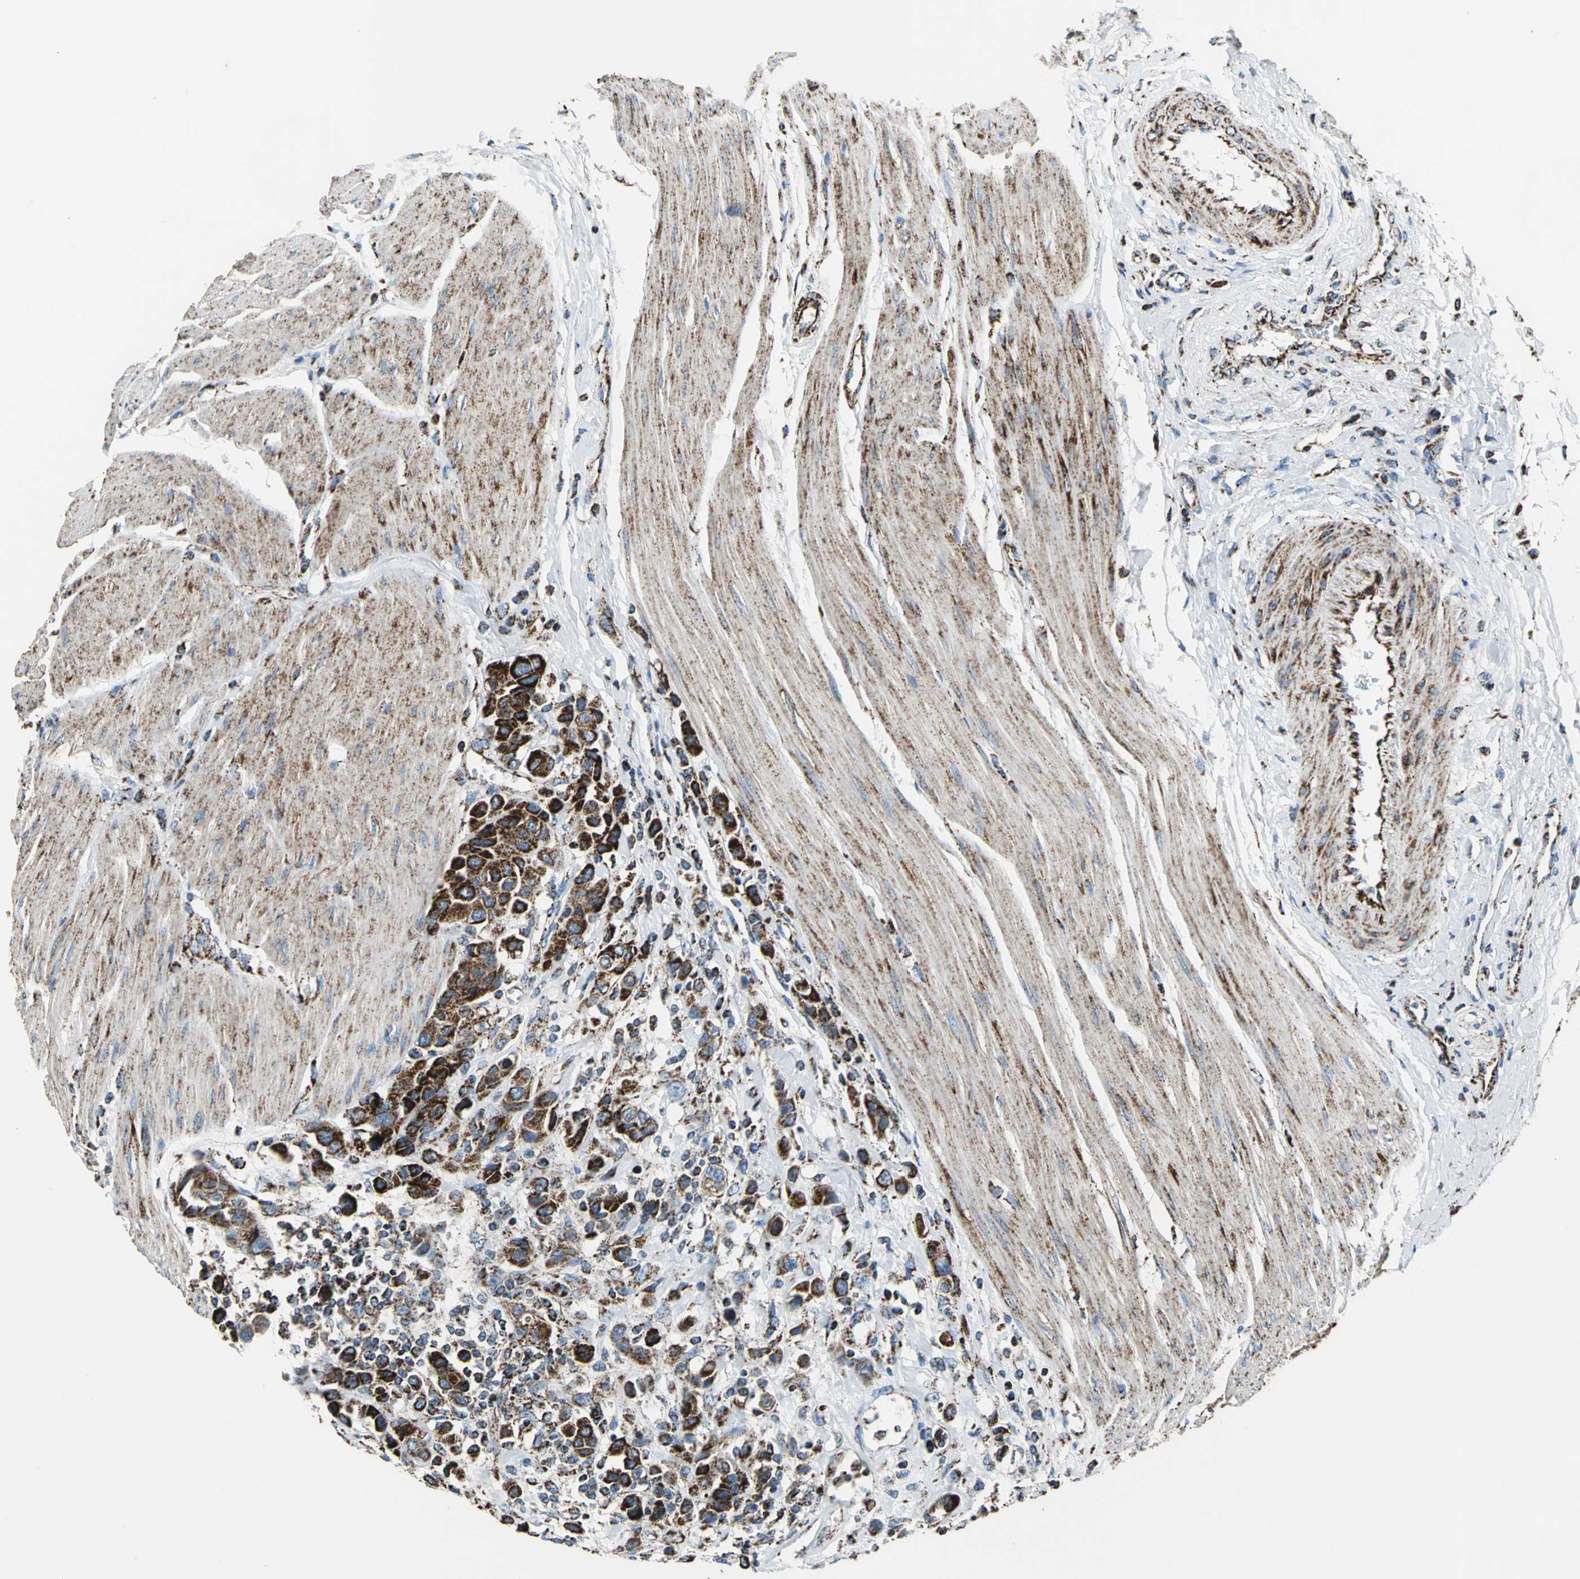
{"staining": {"intensity": "strong", "quantity": ">75%", "location": "cytoplasmic/membranous"}, "tissue": "urothelial cancer", "cell_type": "Tumor cells", "image_type": "cancer", "snomed": [{"axis": "morphology", "description": "Urothelial carcinoma, High grade"}, {"axis": "topography", "description": "Urinary bladder"}], "caption": "Immunohistochemical staining of urothelial cancer displays high levels of strong cytoplasmic/membranous protein positivity in approximately >75% of tumor cells.", "gene": "ECH1", "patient": {"sex": "male", "age": 50}}